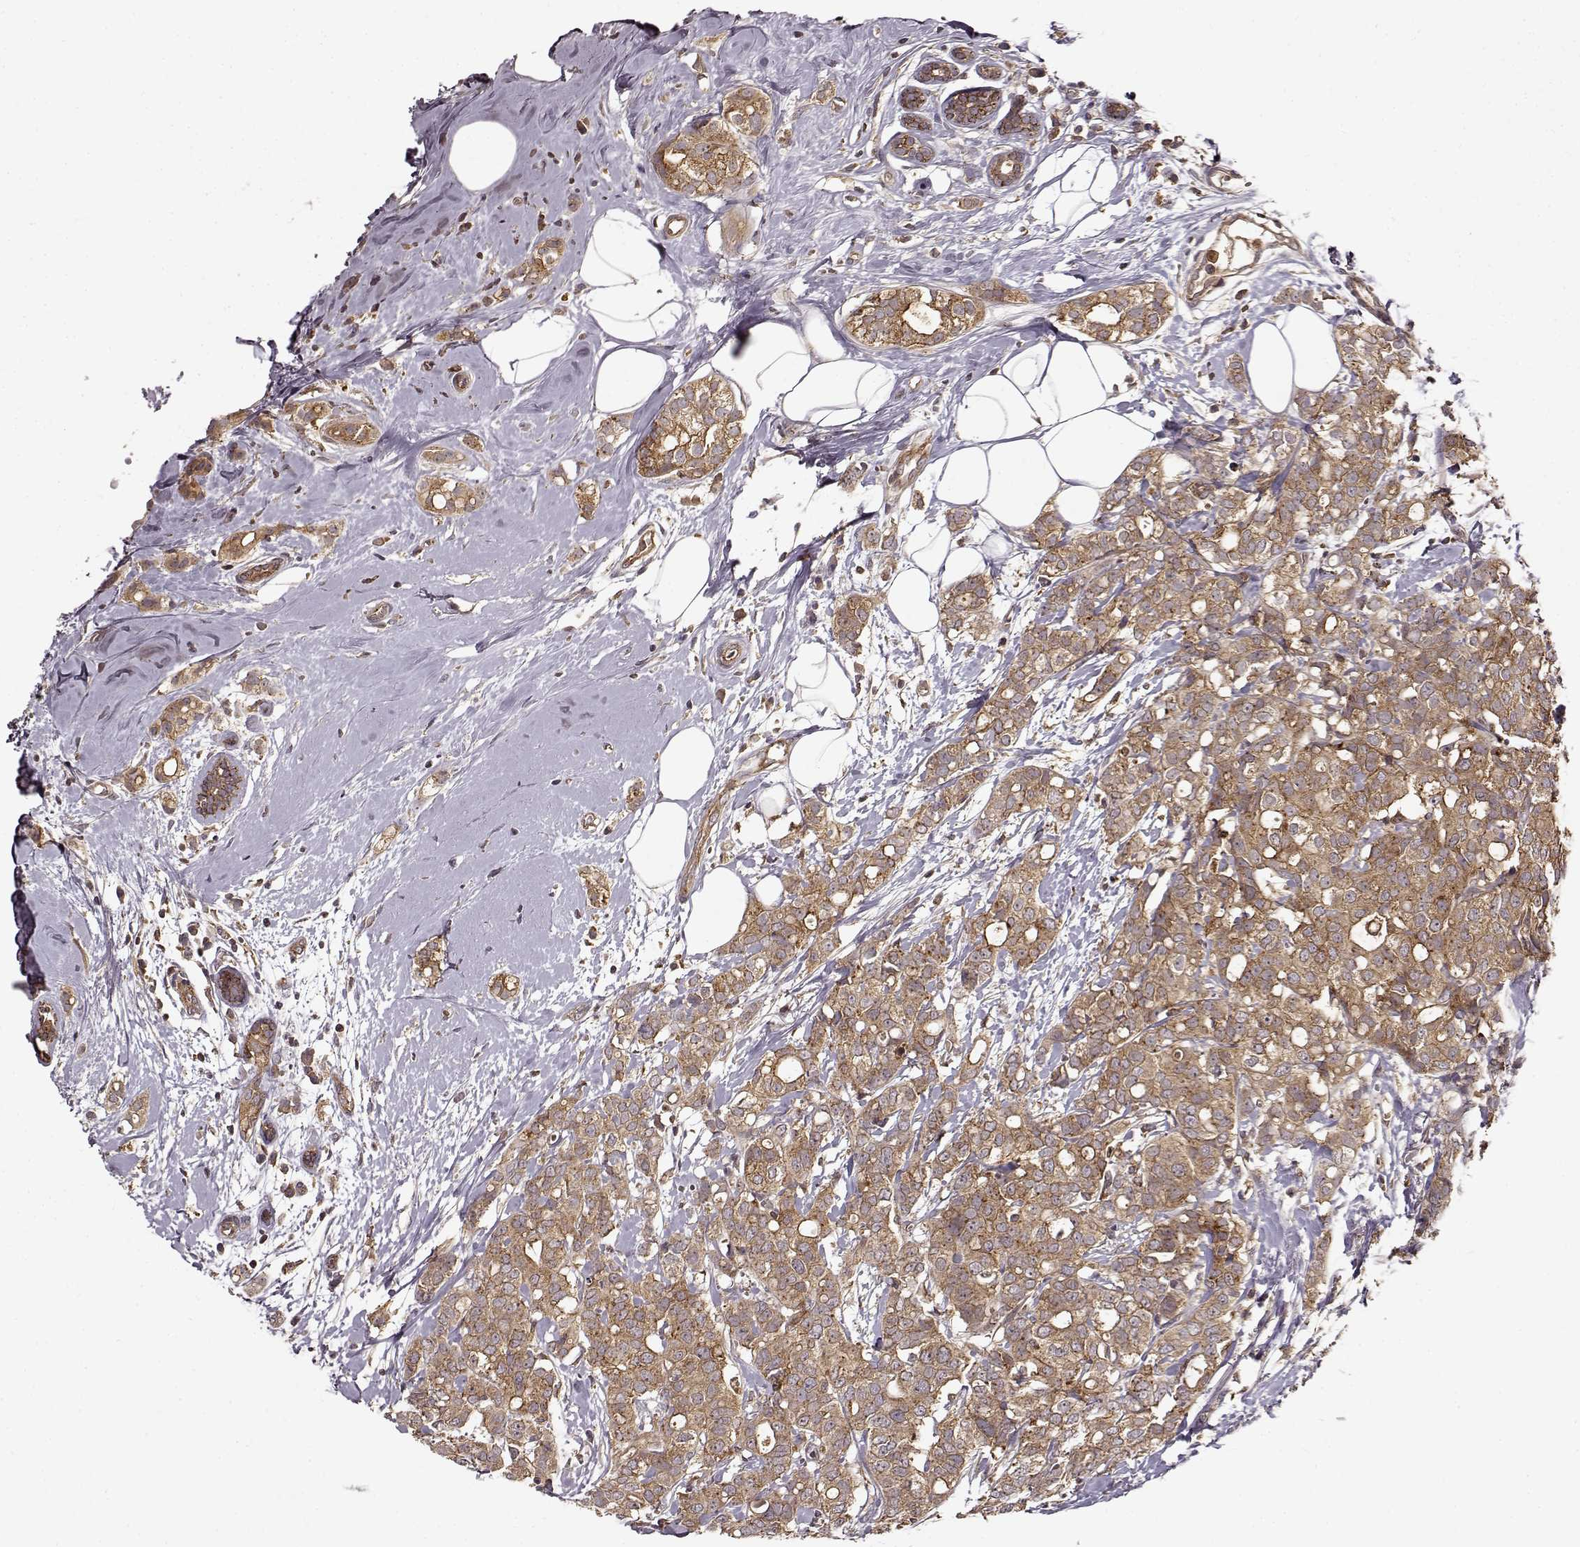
{"staining": {"intensity": "moderate", "quantity": ">75%", "location": "cytoplasmic/membranous"}, "tissue": "breast cancer", "cell_type": "Tumor cells", "image_type": "cancer", "snomed": [{"axis": "morphology", "description": "Duct carcinoma"}, {"axis": "topography", "description": "Breast"}], "caption": "This is a photomicrograph of IHC staining of invasive ductal carcinoma (breast), which shows moderate expression in the cytoplasmic/membranous of tumor cells.", "gene": "IFRD2", "patient": {"sex": "female", "age": 40}}